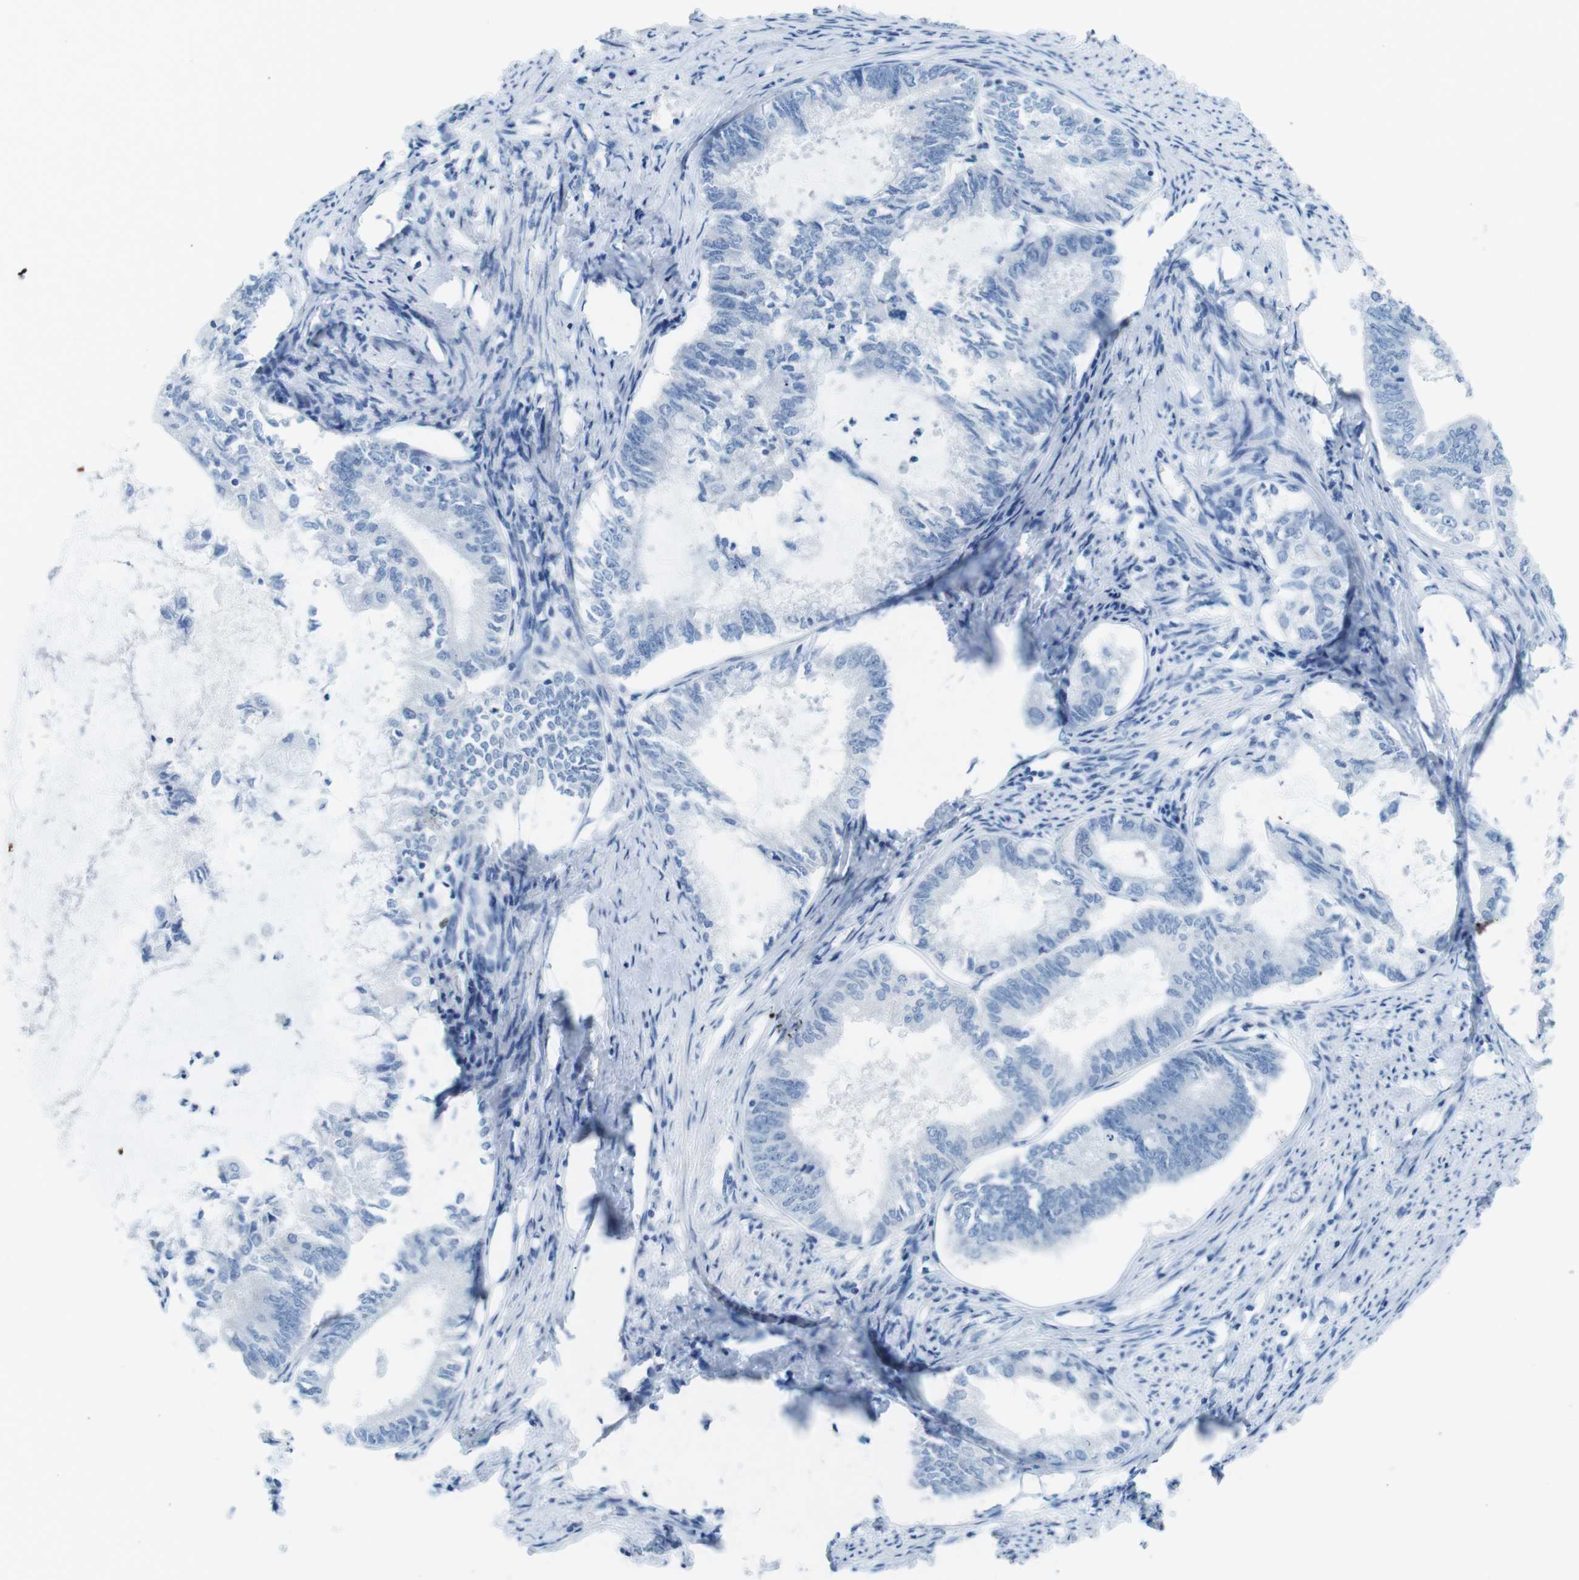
{"staining": {"intensity": "negative", "quantity": "none", "location": "none"}, "tissue": "endometrial cancer", "cell_type": "Tumor cells", "image_type": "cancer", "snomed": [{"axis": "morphology", "description": "Adenocarcinoma, NOS"}, {"axis": "topography", "description": "Endometrium"}], "caption": "Immunohistochemical staining of human endometrial adenocarcinoma displays no significant expression in tumor cells. The staining is performed using DAB (3,3'-diaminobenzidine) brown chromogen with nuclei counter-stained in using hematoxylin.", "gene": "GAP43", "patient": {"sex": "female", "age": 86}}